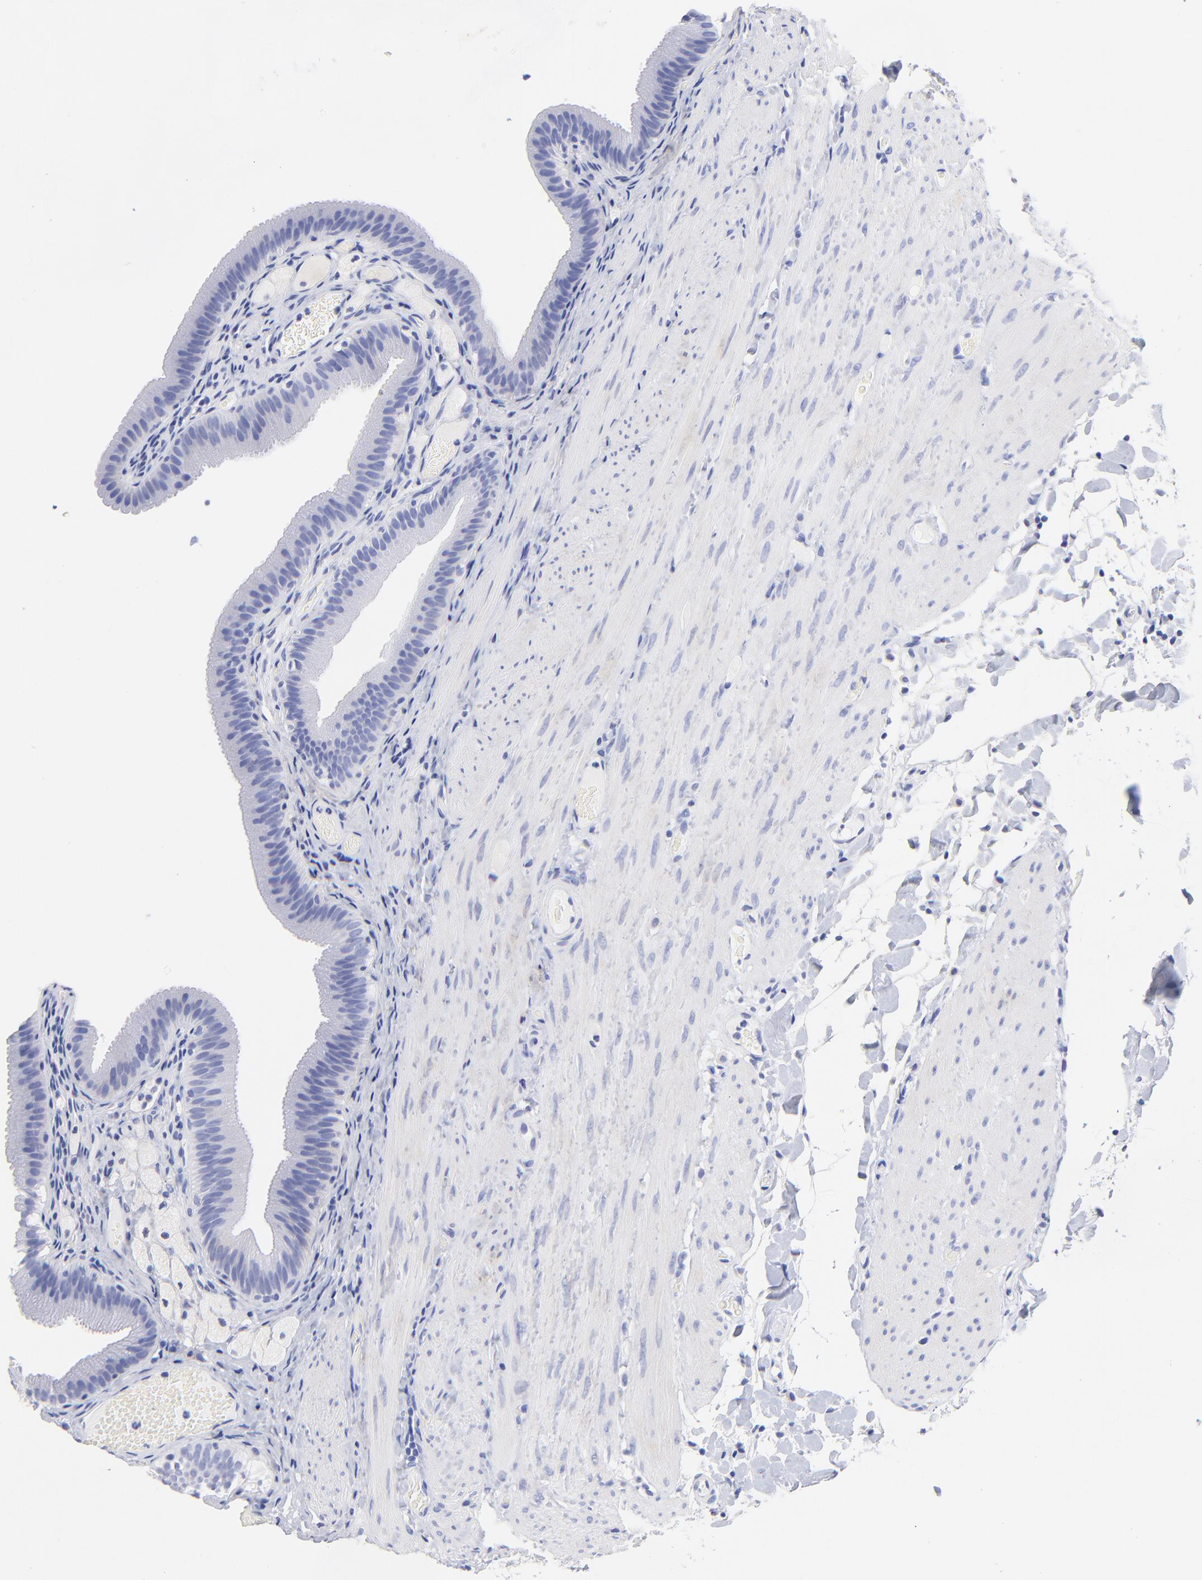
{"staining": {"intensity": "negative", "quantity": "none", "location": "none"}, "tissue": "gallbladder", "cell_type": "Glandular cells", "image_type": "normal", "snomed": [{"axis": "morphology", "description": "Normal tissue, NOS"}, {"axis": "topography", "description": "Gallbladder"}], "caption": "High power microscopy image of an IHC image of benign gallbladder, revealing no significant staining in glandular cells. (DAB (3,3'-diaminobenzidine) IHC, high magnification).", "gene": "HORMAD2", "patient": {"sex": "female", "age": 24}}